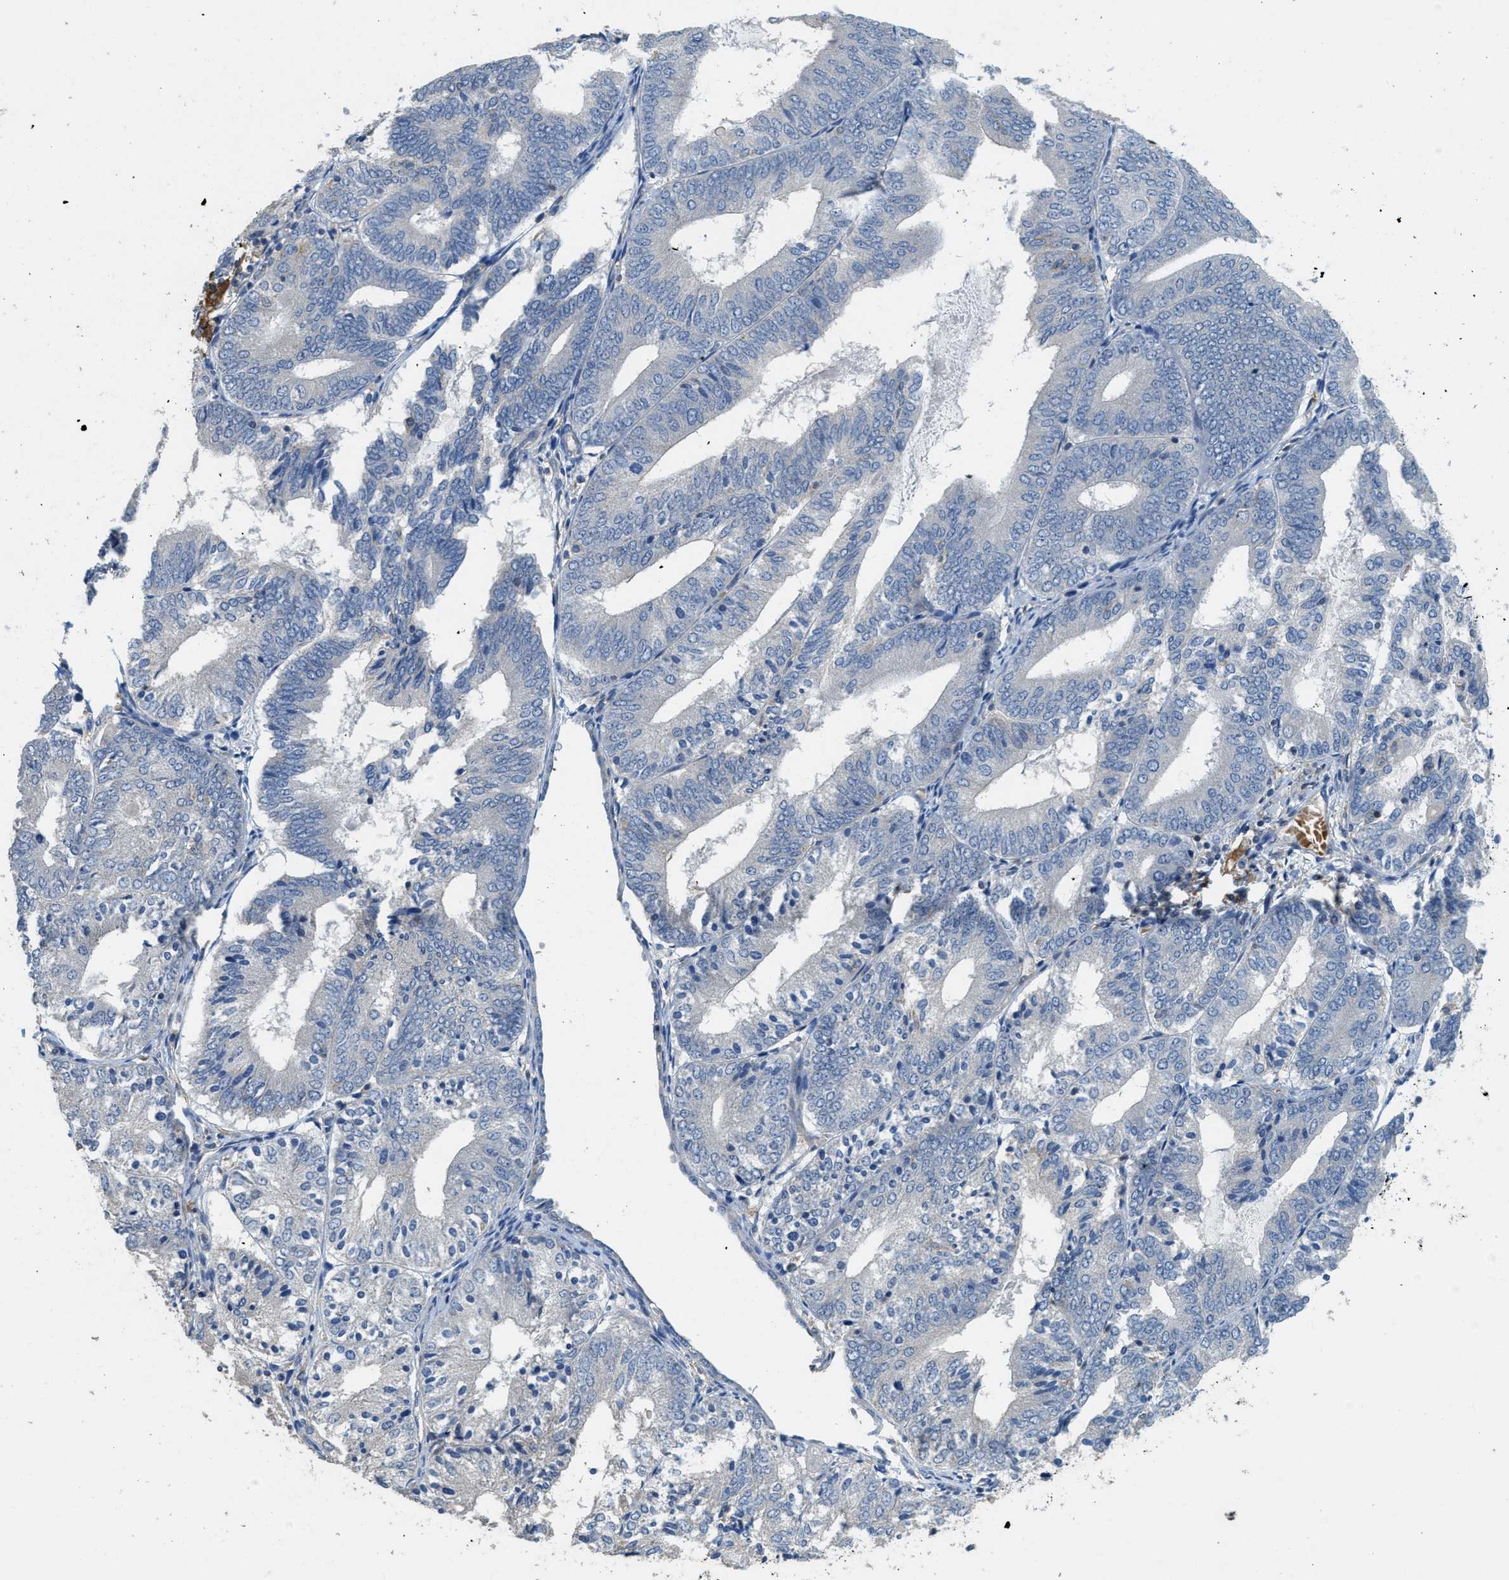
{"staining": {"intensity": "negative", "quantity": "none", "location": "none"}, "tissue": "endometrial cancer", "cell_type": "Tumor cells", "image_type": "cancer", "snomed": [{"axis": "morphology", "description": "Adenocarcinoma, NOS"}, {"axis": "topography", "description": "Endometrium"}], "caption": "Human endometrial cancer stained for a protein using immunohistochemistry exhibits no positivity in tumor cells.", "gene": "DGKE", "patient": {"sex": "female", "age": 81}}